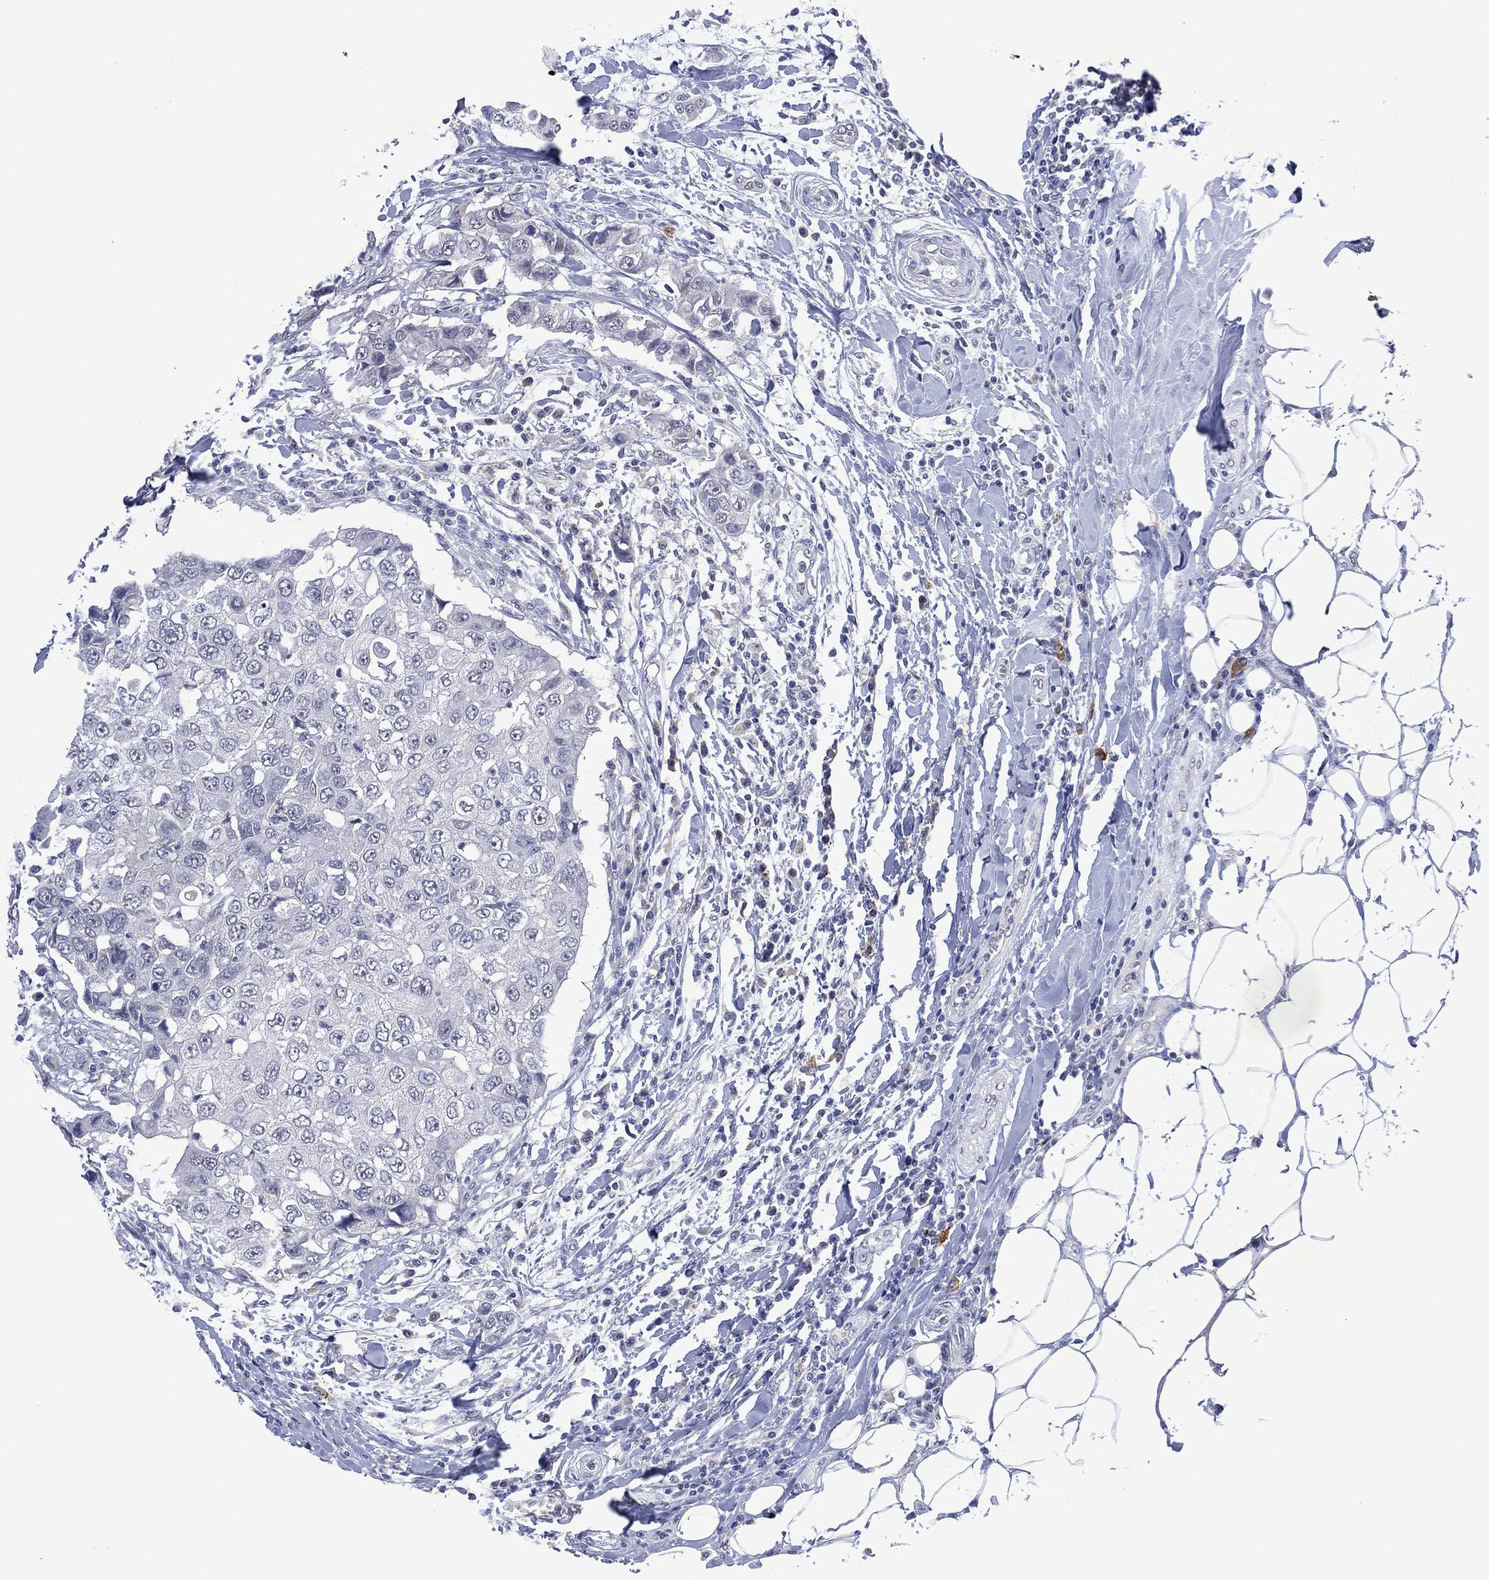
{"staining": {"intensity": "negative", "quantity": "none", "location": "none"}, "tissue": "breast cancer", "cell_type": "Tumor cells", "image_type": "cancer", "snomed": [{"axis": "morphology", "description": "Duct carcinoma"}, {"axis": "topography", "description": "Breast"}], "caption": "This is a photomicrograph of IHC staining of breast invasive ductal carcinoma, which shows no positivity in tumor cells.", "gene": "ASB10", "patient": {"sex": "female", "age": 27}}